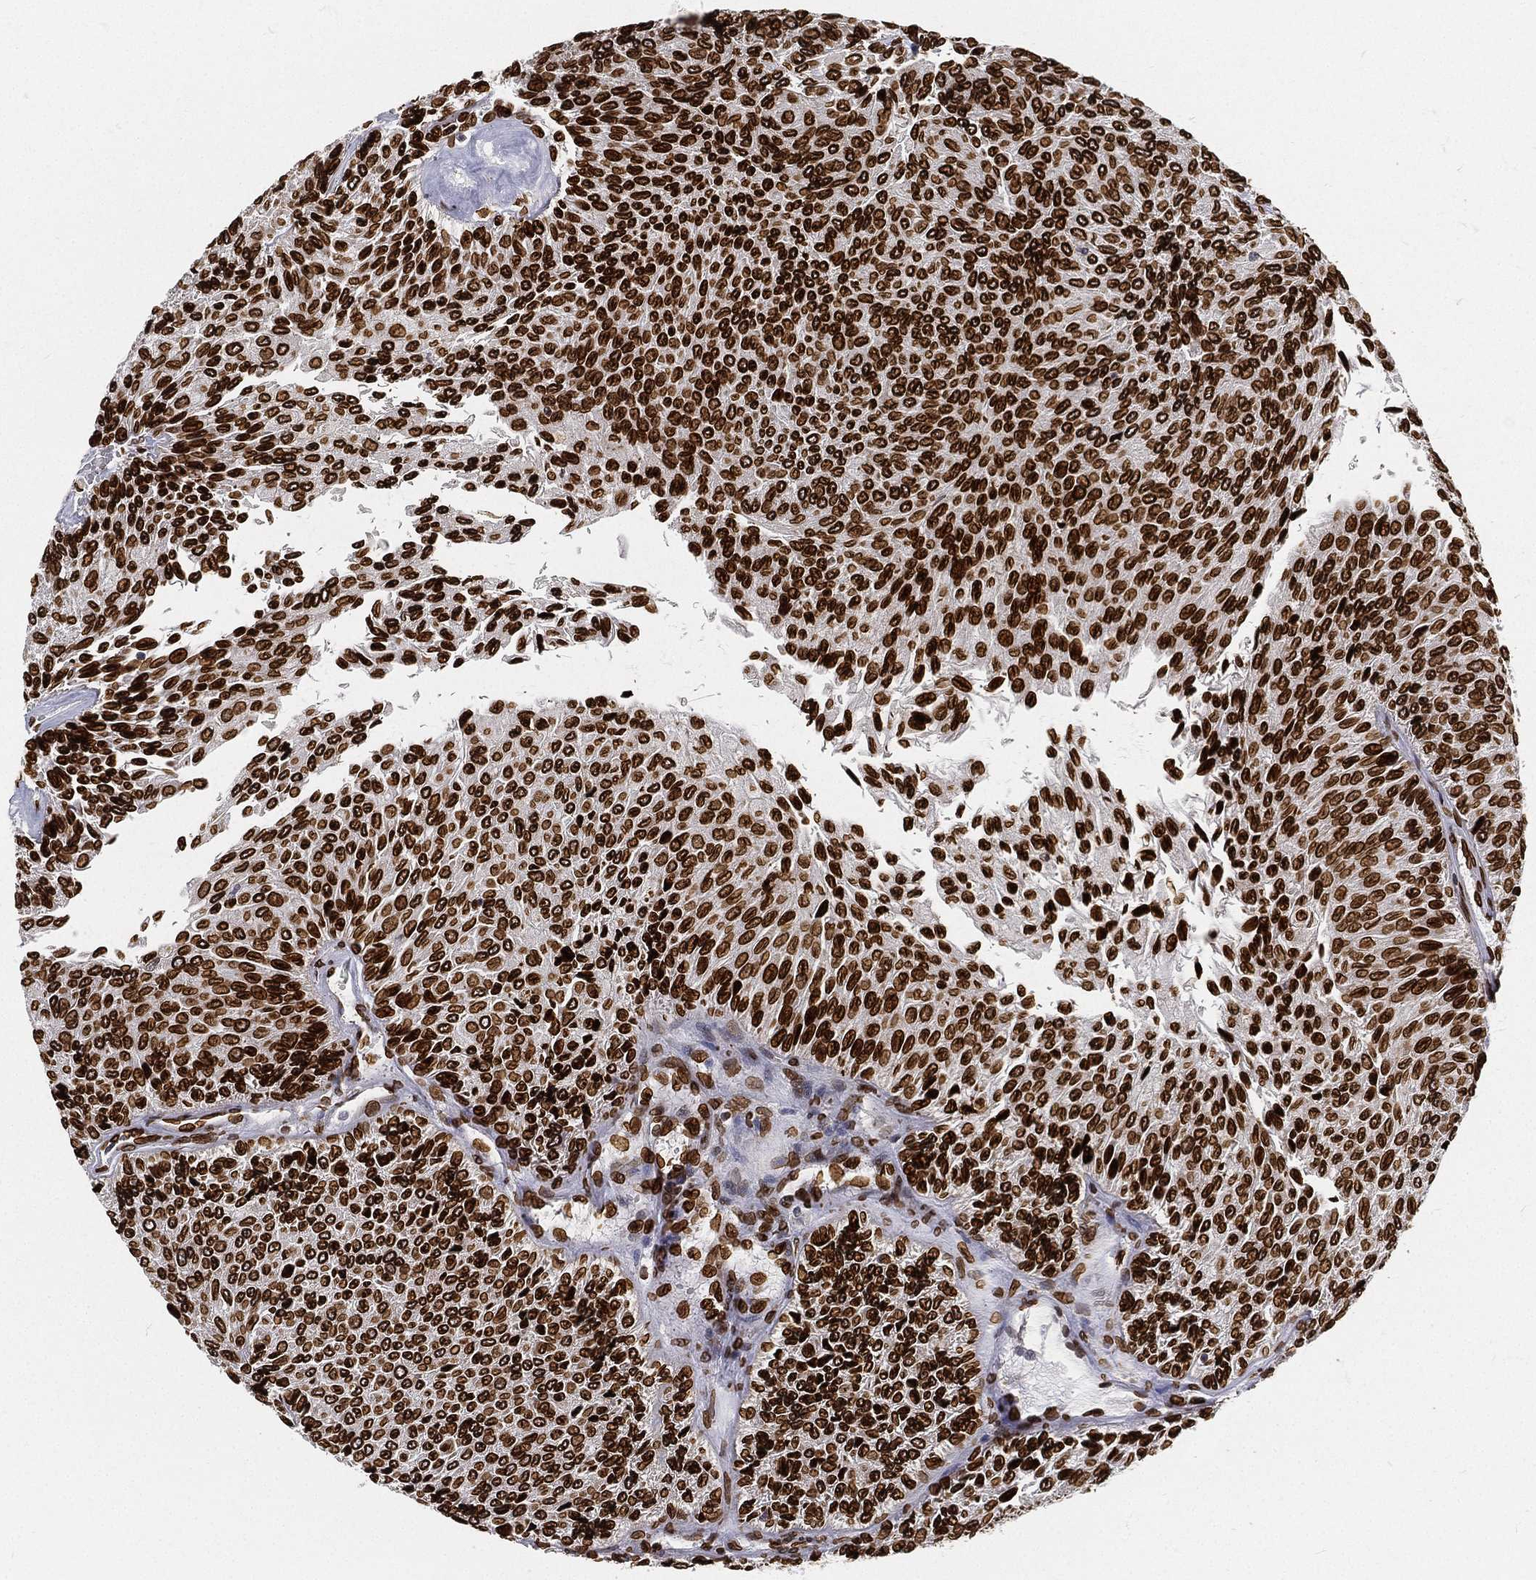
{"staining": {"intensity": "strong", "quantity": ">75%", "location": "cytoplasmic/membranous,nuclear"}, "tissue": "urothelial cancer", "cell_type": "Tumor cells", "image_type": "cancer", "snomed": [{"axis": "morphology", "description": "Urothelial carcinoma, Low grade"}, {"axis": "topography", "description": "Ureter, NOS"}, {"axis": "topography", "description": "Urinary bladder"}], "caption": "Protein analysis of urothelial cancer tissue displays strong cytoplasmic/membranous and nuclear expression in about >75% of tumor cells.", "gene": "PALB2", "patient": {"sex": "male", "age": 78}}